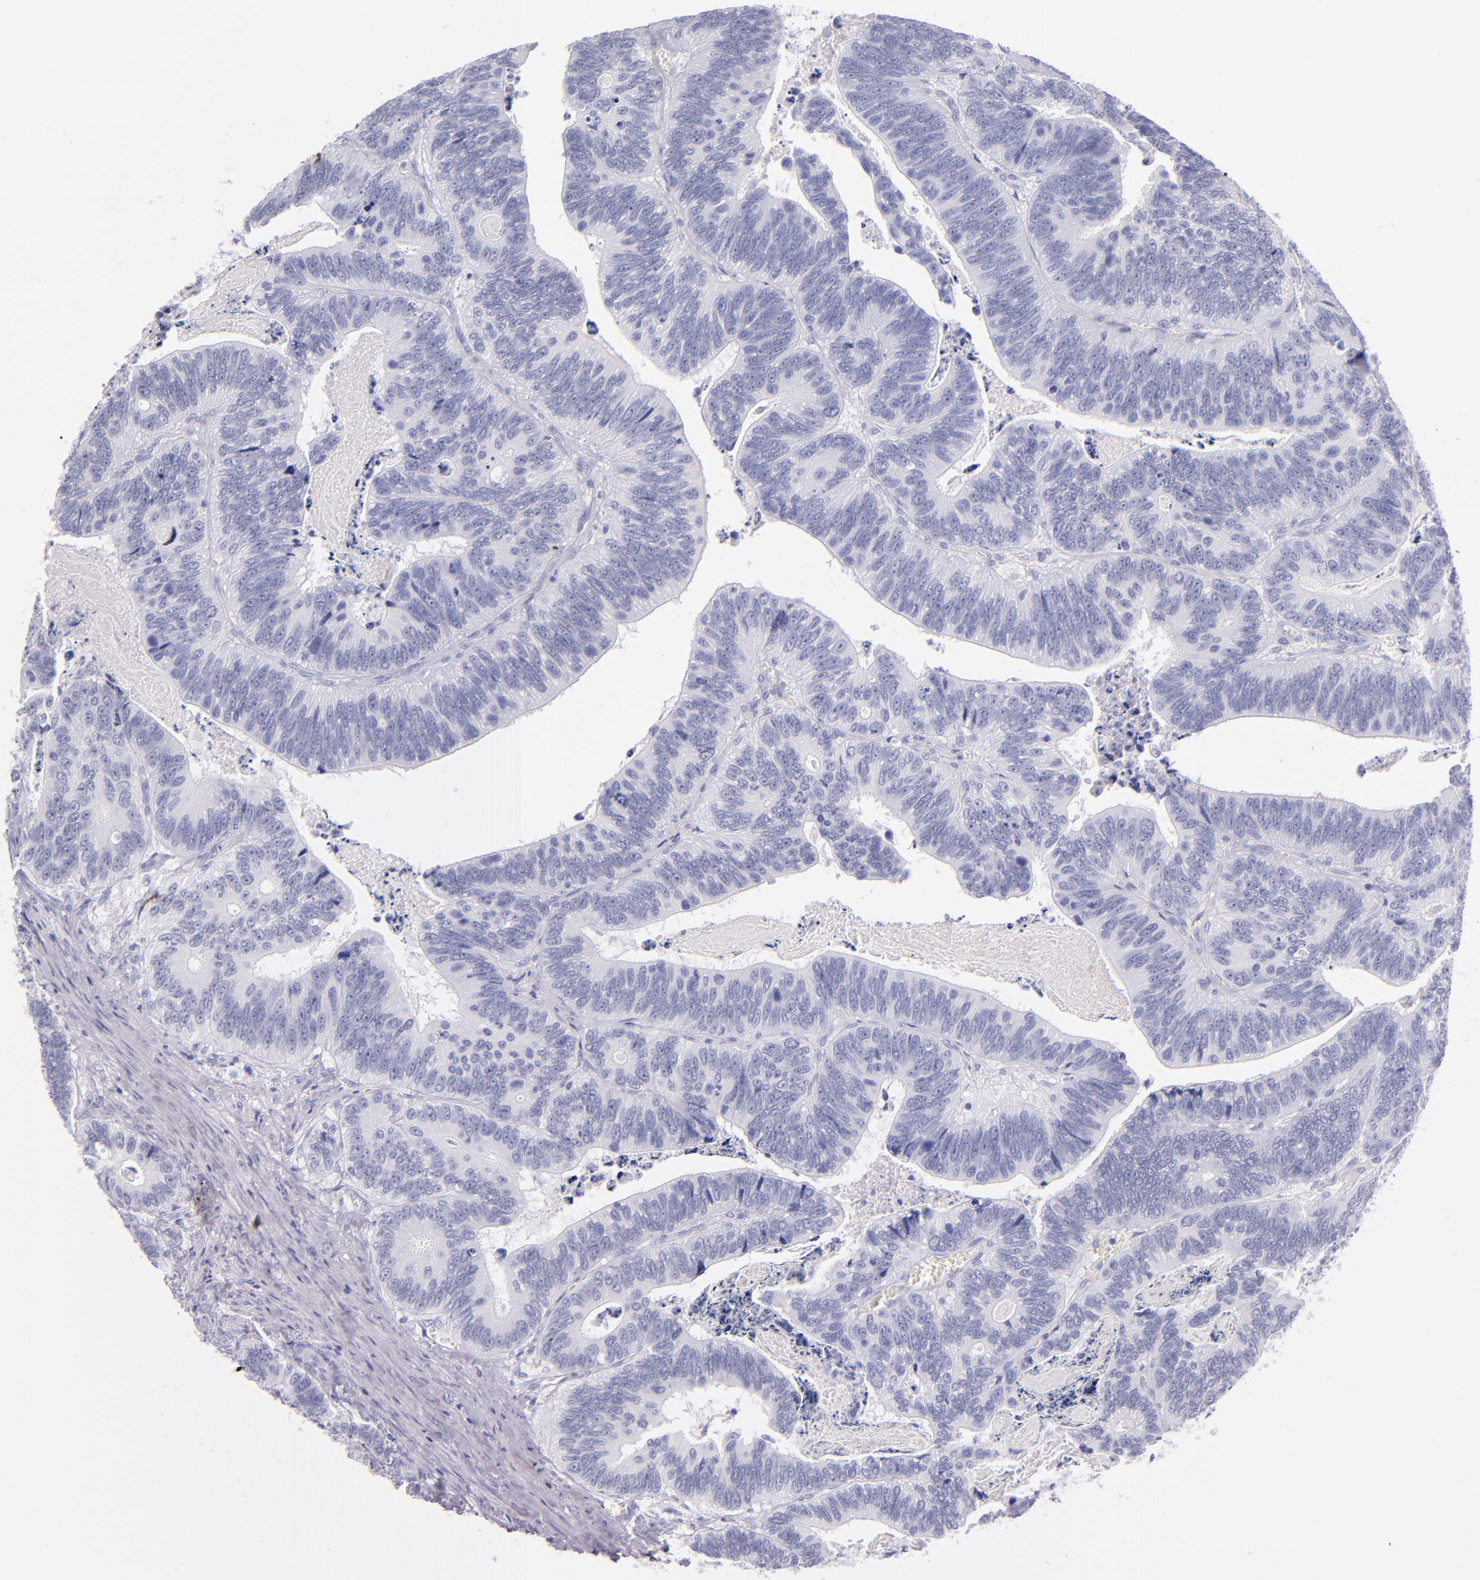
{"staining": {"intensity": "negative", "quantity": "none", "location": "none"}, "tissue": "colorectal cancer", "cell_type": "Tumor cells", "image_type": "cancer", "snomed": [{"axis": "morphology", "description": "Adenocarcinoma, NOS"}, {"axis": "topography", "description": "Colon"}], "caption": "Colorectal cancer (adenocarcinoma) was stained to show a protein in brown. There is no significant expression in tumor cells.", "gene": "IRF4", "patient": {"sex": "male", "age": 72}}